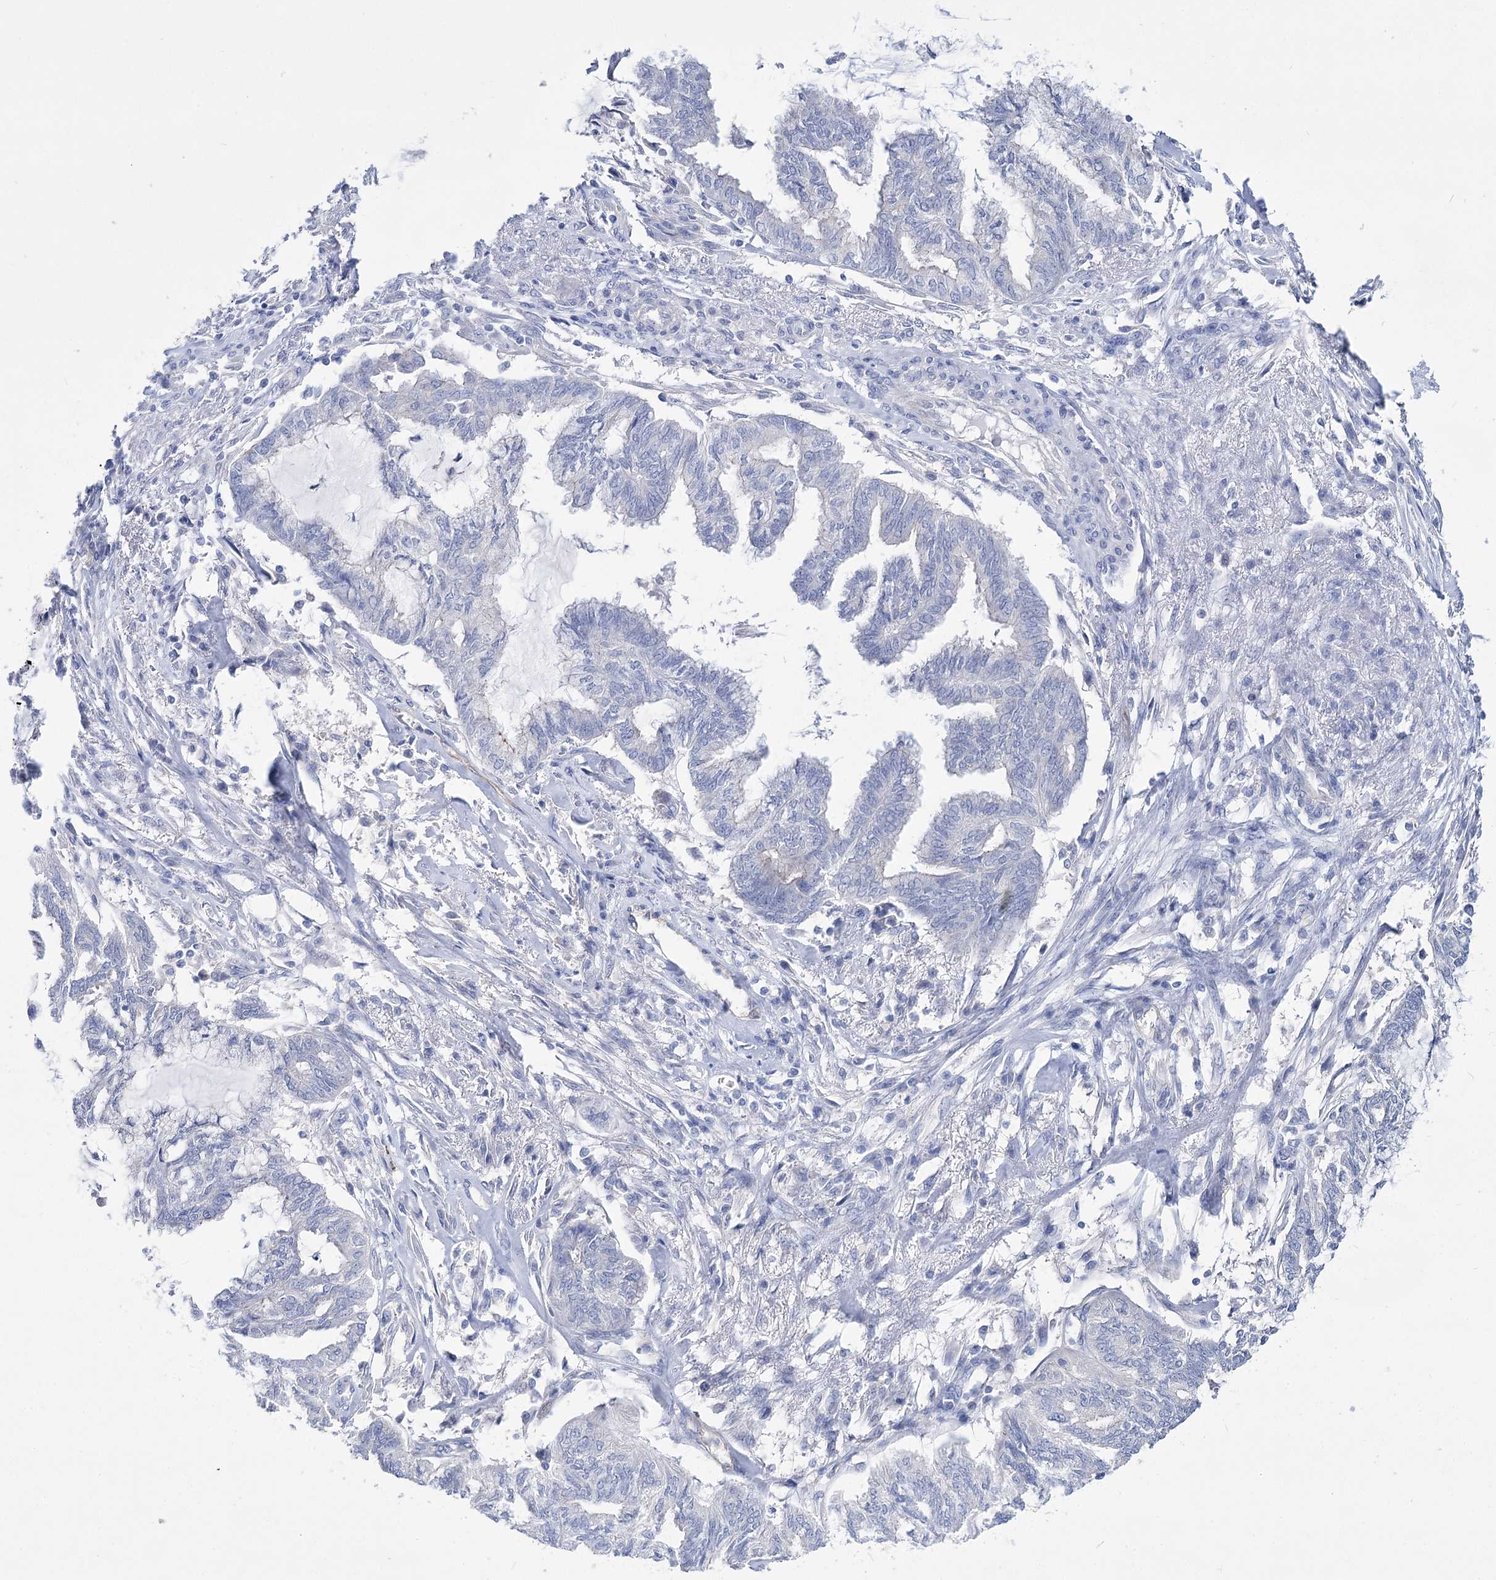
{"staining": {"intensity": "negative", "quantity": "none", "location": "none"}, "tissue": "endometrial cancer", "cell_type": "Tumor cells", "image_type": "cancer", "snomed": [{"axis": "morphology", "description": "Adenocarcinoma, NOS"}, {"axis": "topography", "description": "Endometrium"}], "caption": "A histopathology image of endometrial cancer stained for a protein exhibits no brown staining in tumor cells.", "gene": "LRRC34", "patient": {"sex": "female", "age": 86}}